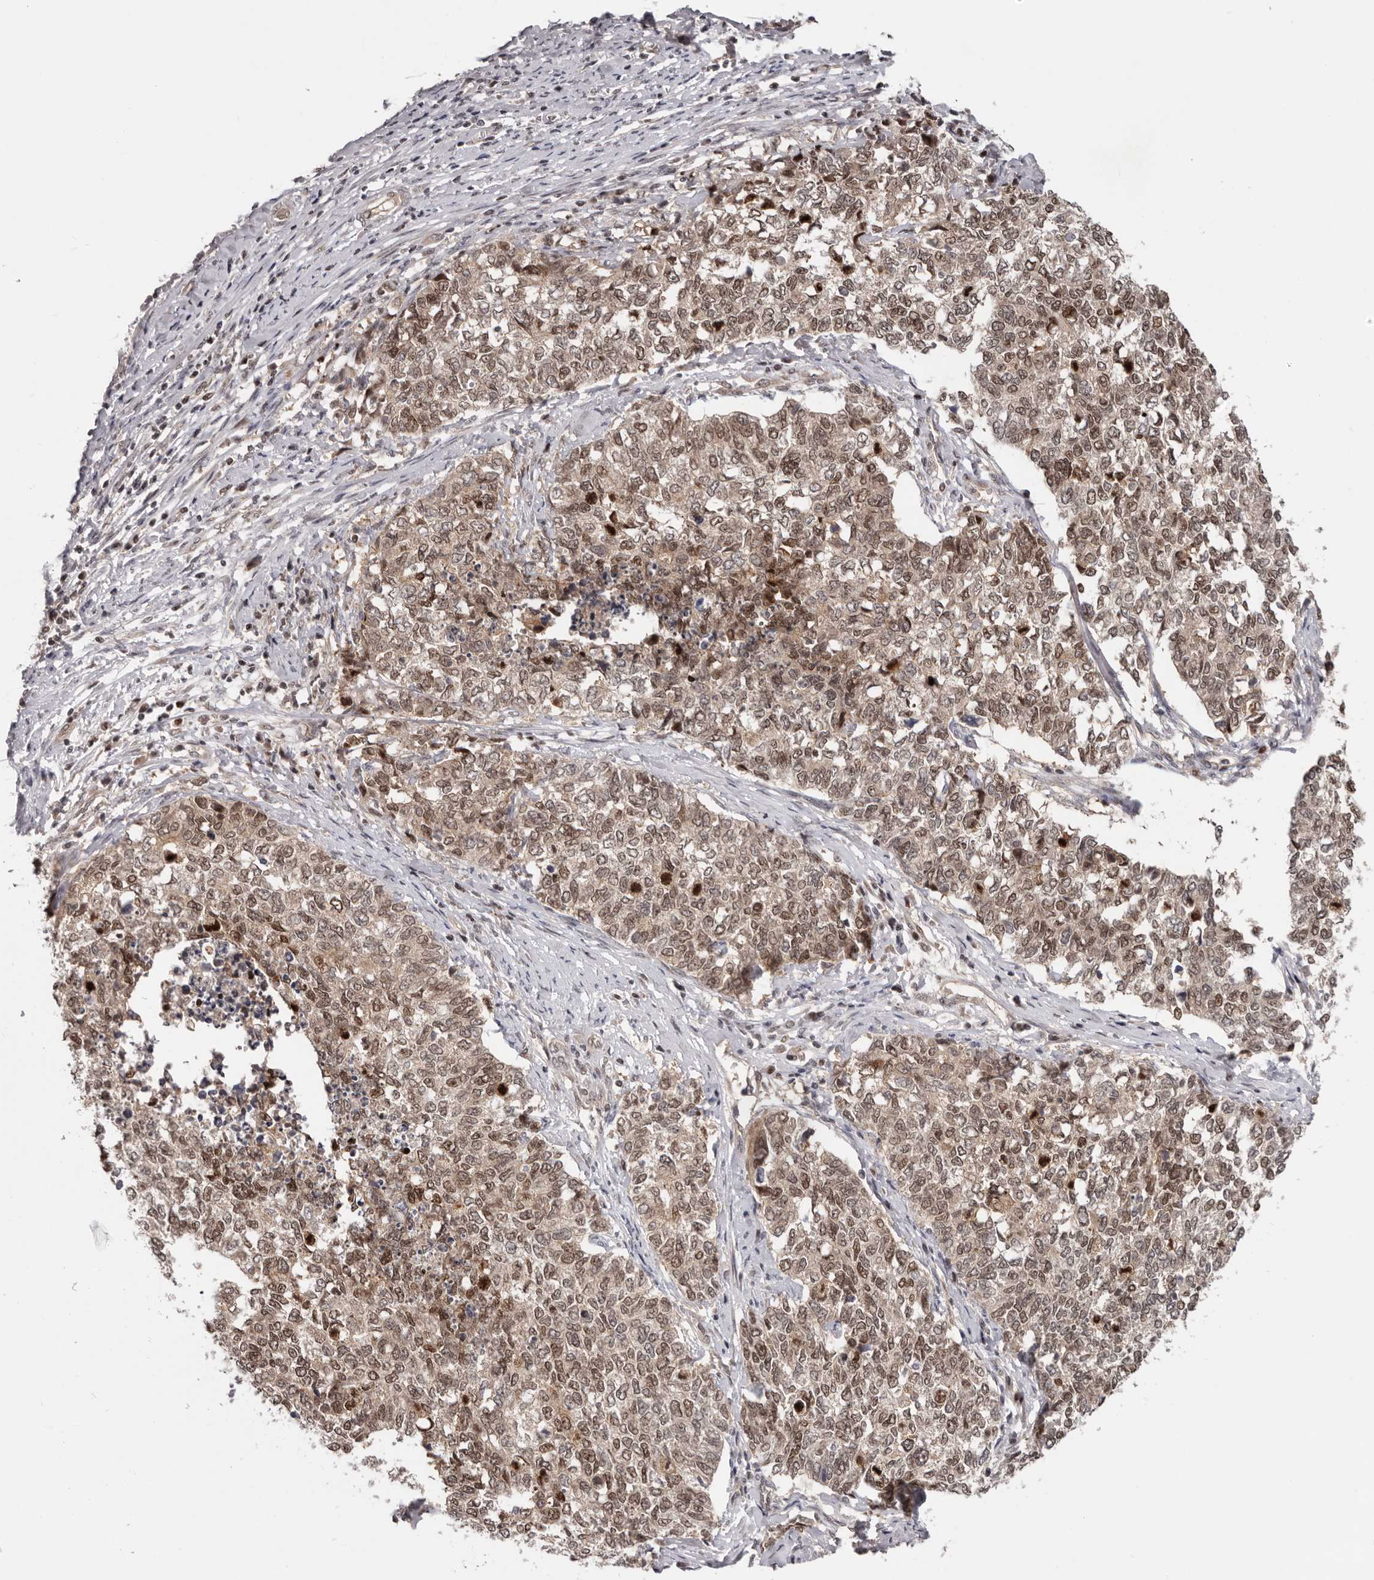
{"staining": {"intensity": "moderate", "quantity": ">75%", "location": "cytoplasmic/membranous,nuclear"}, "tissue": "cervical cancer", "cell_type": "Tumor cells", "image_type": "cancer", "snomed": [{"axis": "morphology", "description": "Squamous cell carcinoma, NOS"}, {"axis": "topography", "description": "Cervix"}], "caption": "The image exhibits immunohistochemical staining of cervical cancer (squamous cell carcinoma). There is moderate cytoplasmic/membranous and nuclear positivity is present in approximately >75% of tumor cells.", "gene": "TBX5", "patient": {"sex": "female", "age": 63}}